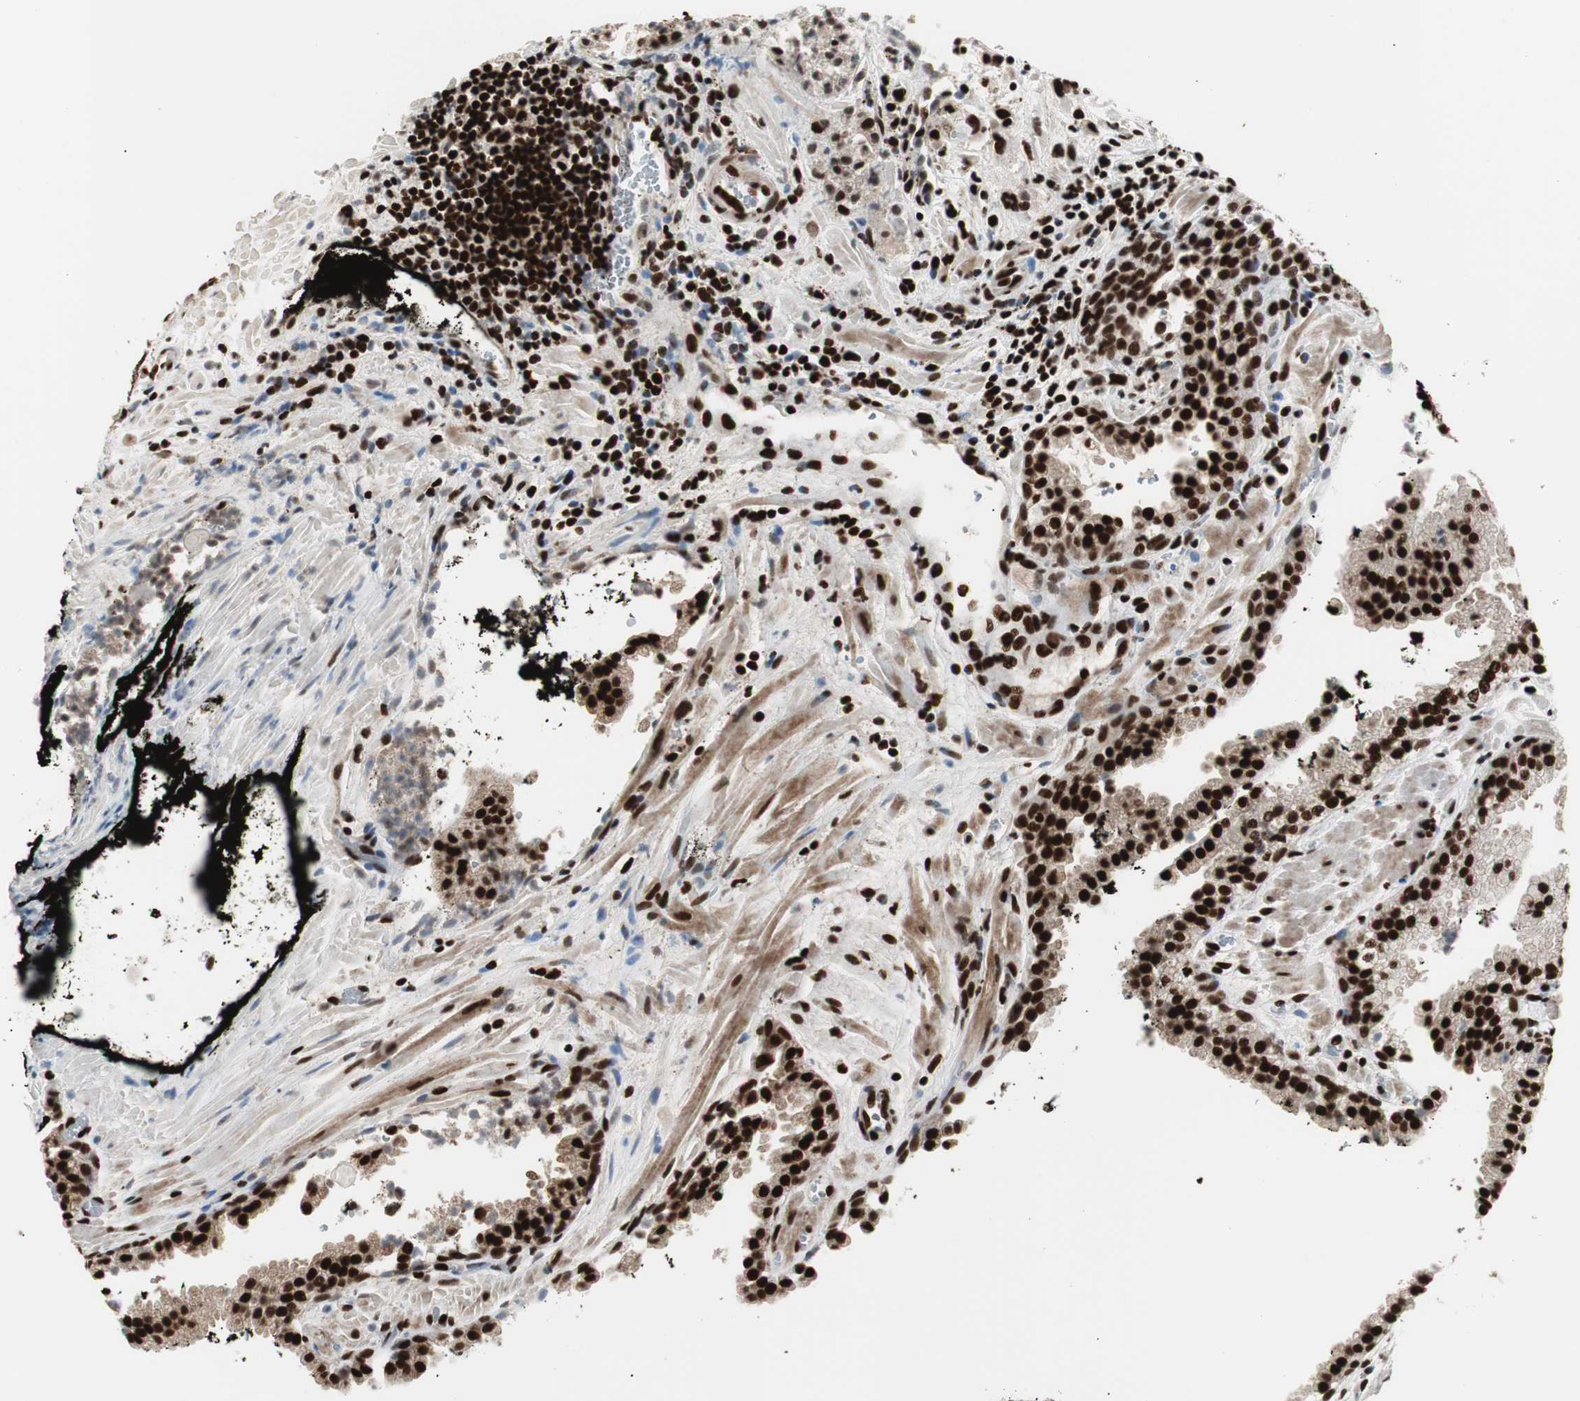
{"staining": {"intensity": "strong", "quantity": ">75%", "location": "cytoplasmic/membranous,nuclear"}, "tissue": "prostate cancer", "cell_type": "Tumor cells", "image_type": "cancer", "snomed": [{"axis": "morphology", "description": "Adenocarcinoma, High grade"}, {"axis": "topography", "description": "Prostate"}], "caption": "Prostate cancer stained with immunohistochemistry reveals strong cytoplasmic/membranous and nuclear expression in approximately >75% of tumor cells. (DAB IHC, brown staining for protein, blue staining for nuclei).", "gene": "MTA2", "patient": {"sex": "male", "age": 58}}